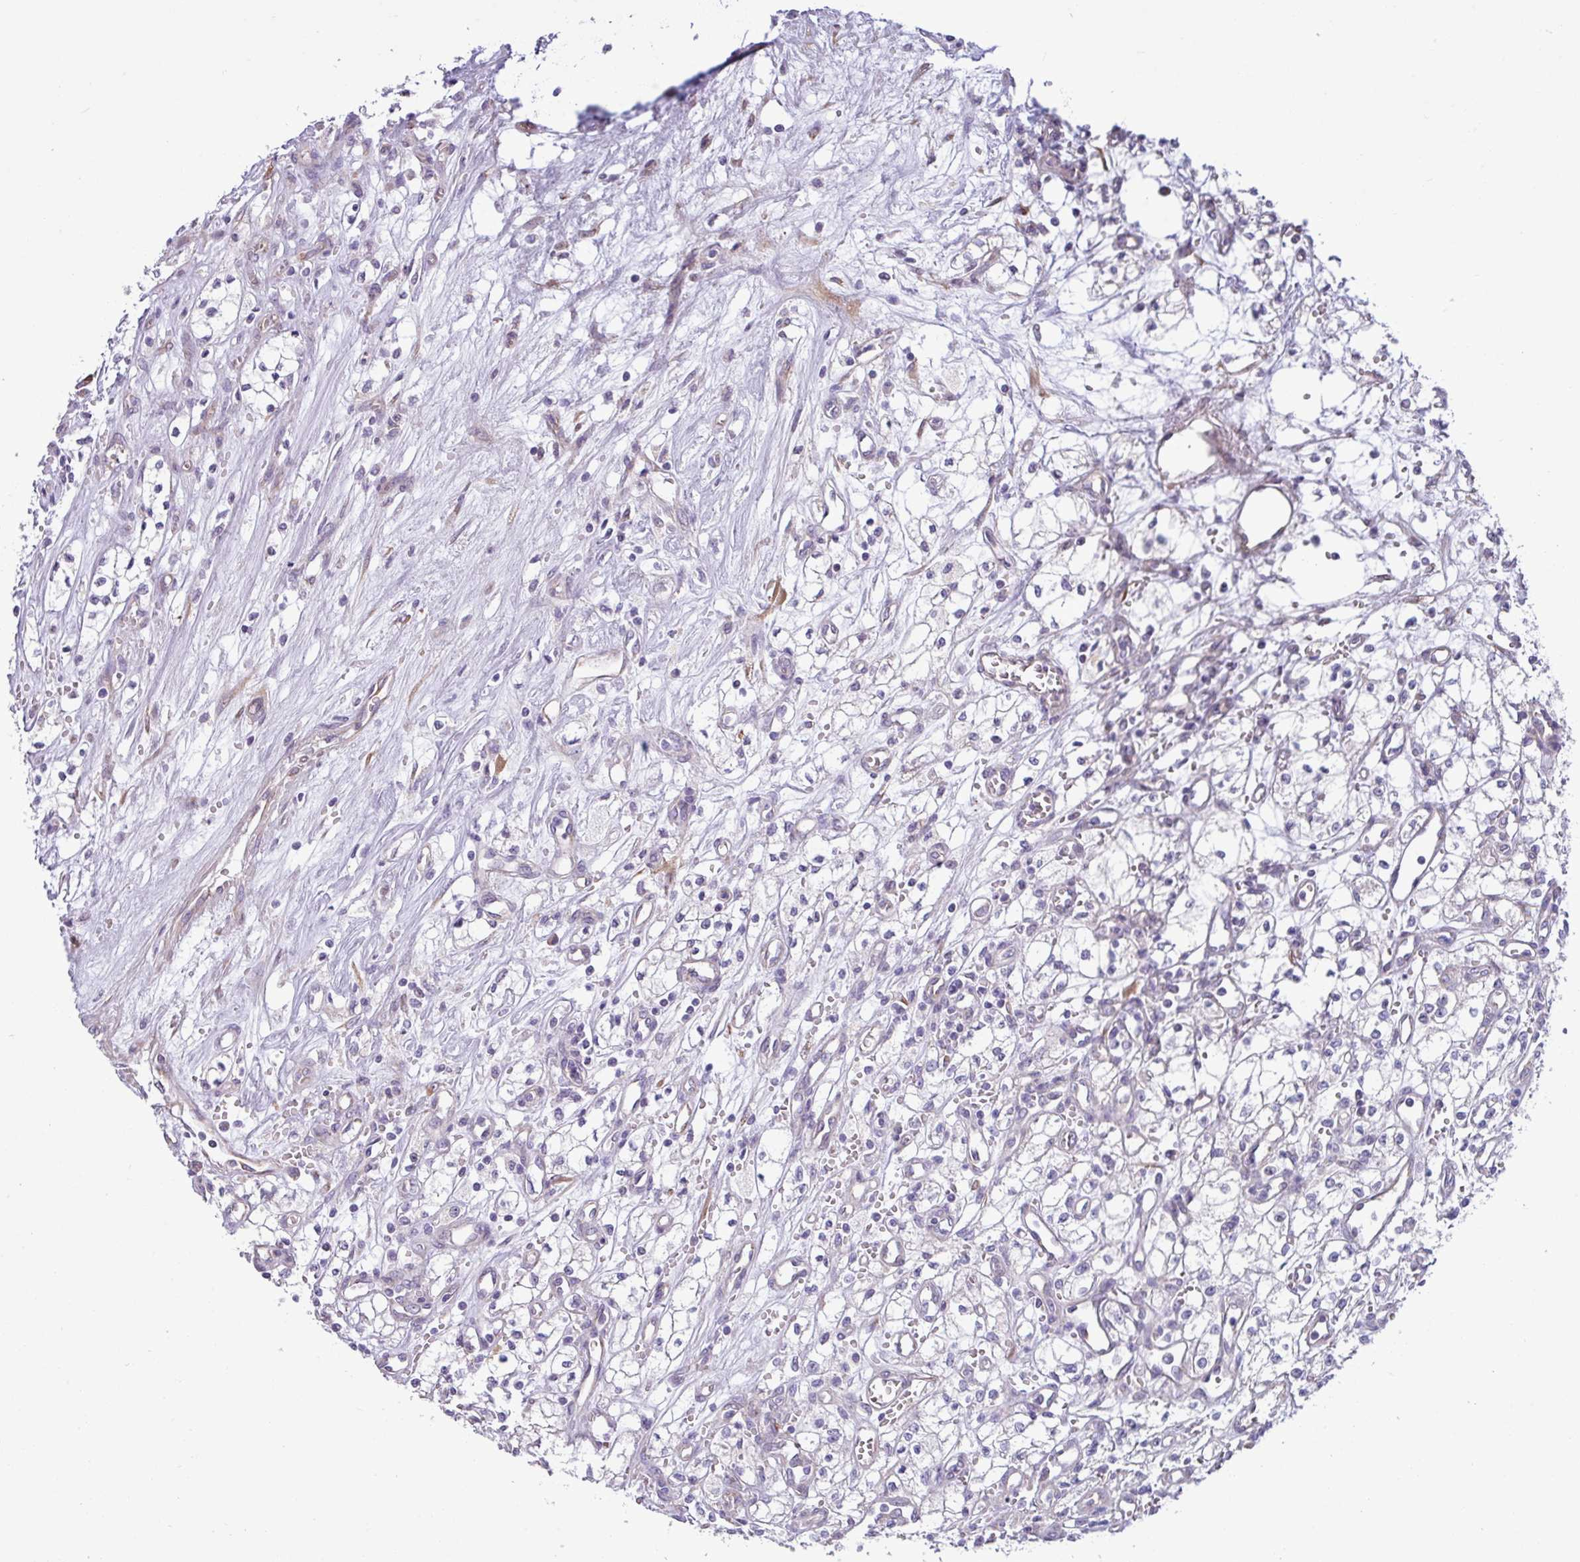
{"staining": {"intensity": "negative", "quantity": "none", "location": "none"}, "tissue": "renal cancer", "cell_type": "Tumor cells", "image_type": "cancer", "snomed": [{"axis": "morphology", "description": "Adenocarcinoma, NOS"}, {"axis": "topography", "description": "Kidney"}], "caption": "IHC photomicrograph of adenocarcinoma (renal) stained for a protein (brown), which shows no positivity in tumor cells.", "gene": "IRGC", "patient": {"sex": "male", "age": 59}}